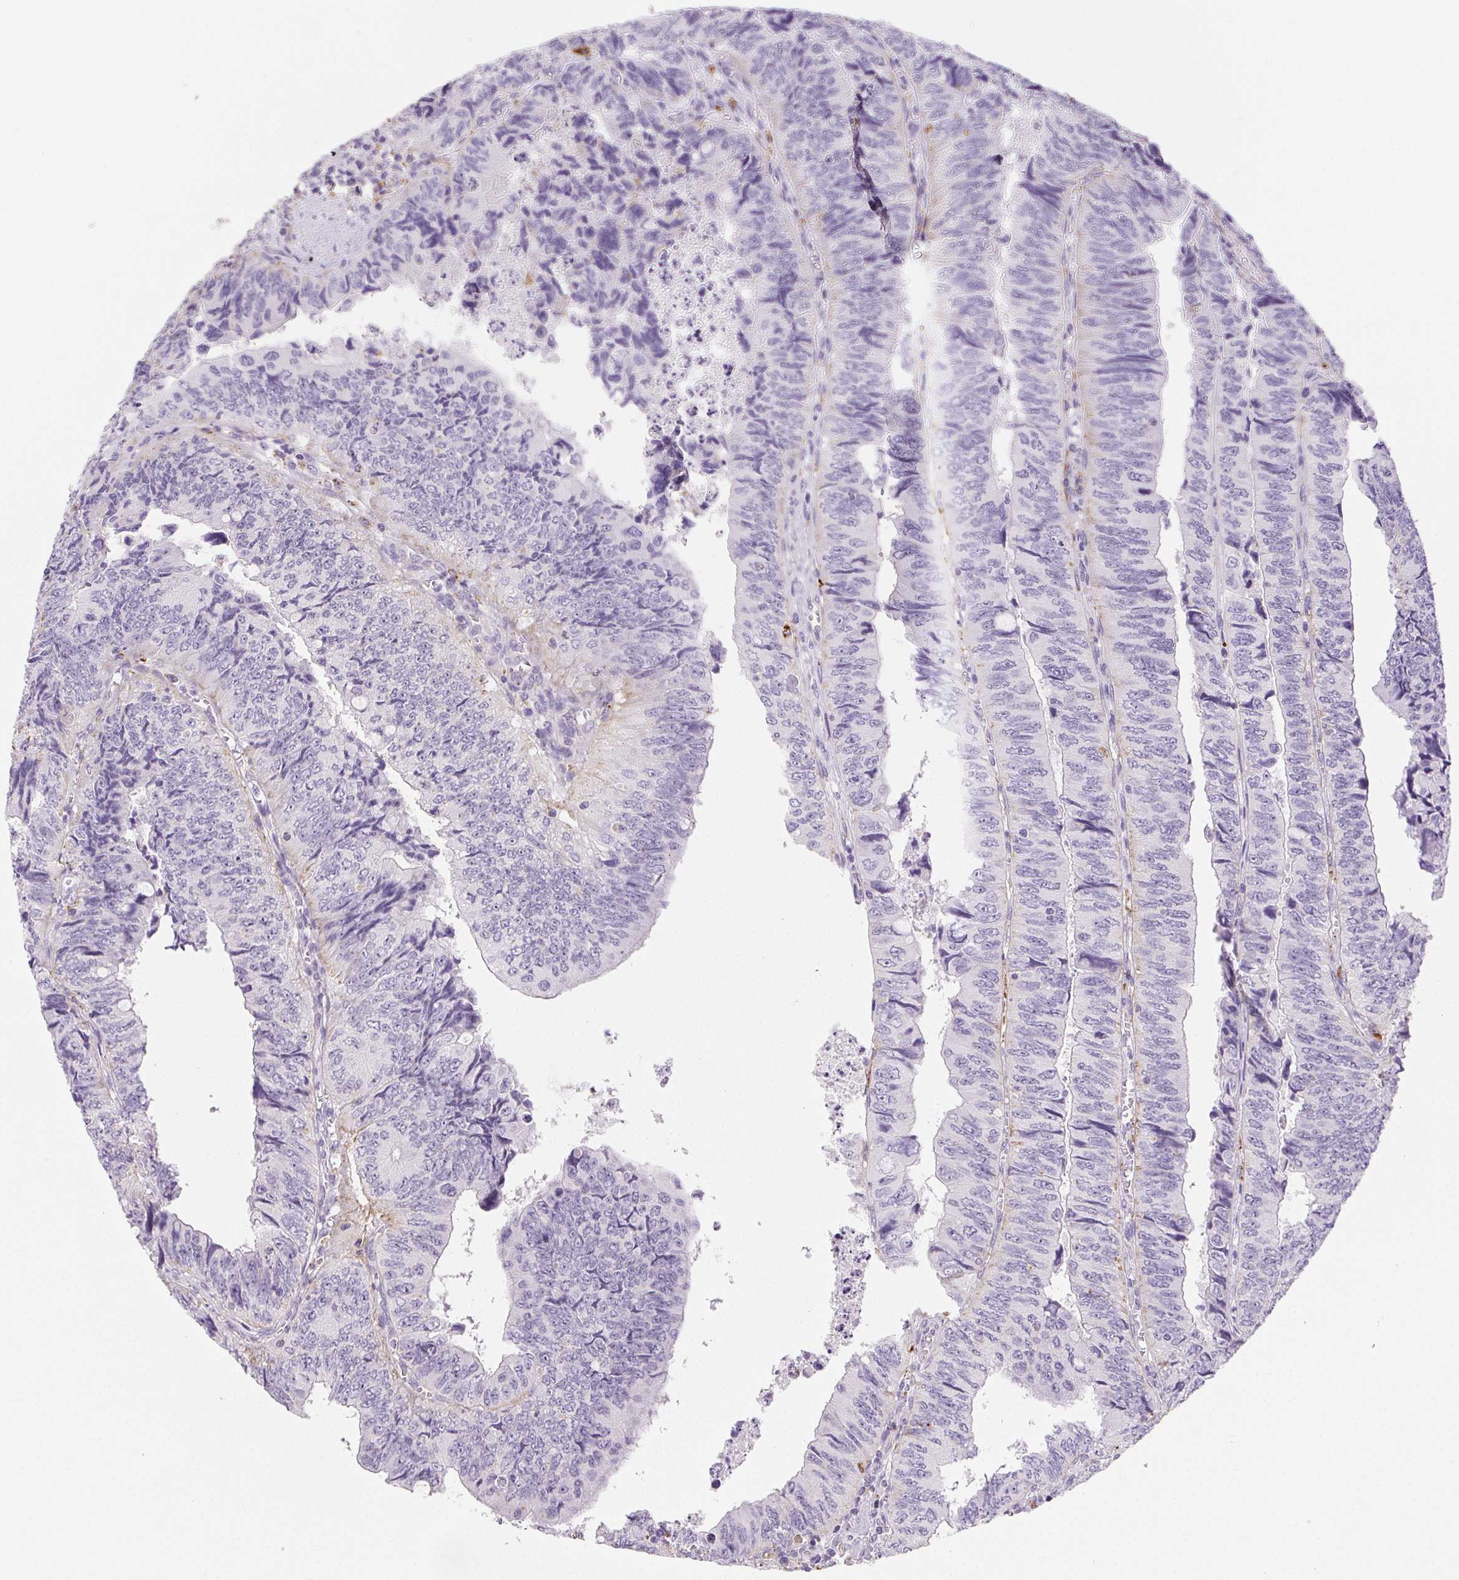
{"staining": {"intensity": "negative", "quantity": "none", "location": "none"}, "tissue": "colorectal cancer", "cell_type": "Tumor cells", "image_type": "cancer", "snomed": [{"axis": "morphology", "description": "Adenocarcinoma, NOS"}, {"axis": "topography", "description": "Colon"}], "caption": "This is a histopathology image of immunohistochemistry (IHC) staining of colorectal cancer, which shows no positivity in tumor cells.", "gene": "LIPA", "patient": {"sex": "female", "age": 84}}